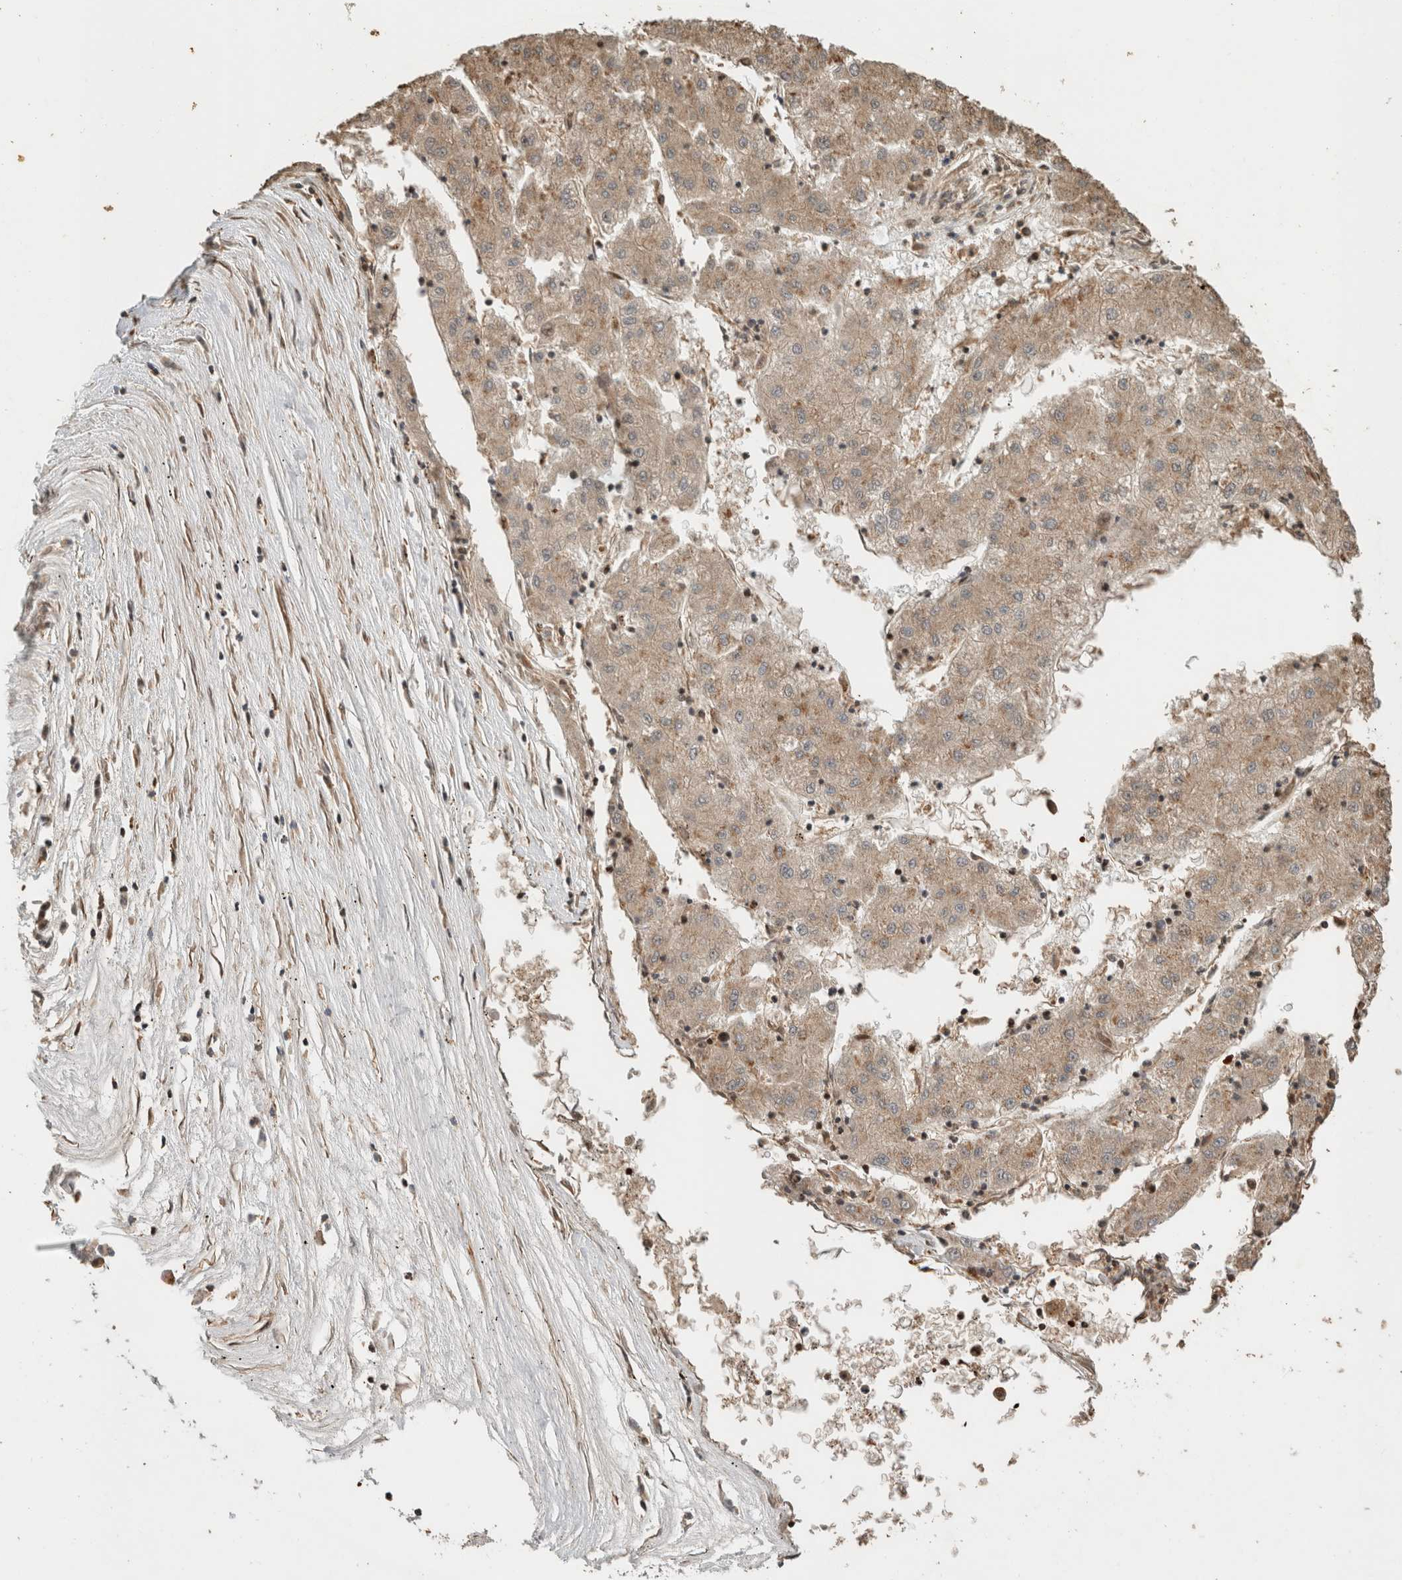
{"staining": {"intensity": "weak", "quantity": ">75%", "location": "cytoplasmic/membranous"}, "tissue": "liver cancer", "cell_type": "Tumor cells", "image_type": "cancer", "snomed": [{"axis": "morphology", "description": "Carcinoma, Hepatocellular, NOS"}, {"axis": "topography", "description": "Liver"}], "caption": "Protein staining exhibits weak cytoplasmic/membranous staining in about >75% of tumor cells in liver cancer. The protein of interest is stained brown, and the nuclei are stained in blue (DAB (3,3'-diaminobenzidine) IHC with brightfield microscopy, high magnification).", "gene": "OTUD6B", "patient": {"sex": "male", "age": 72}}